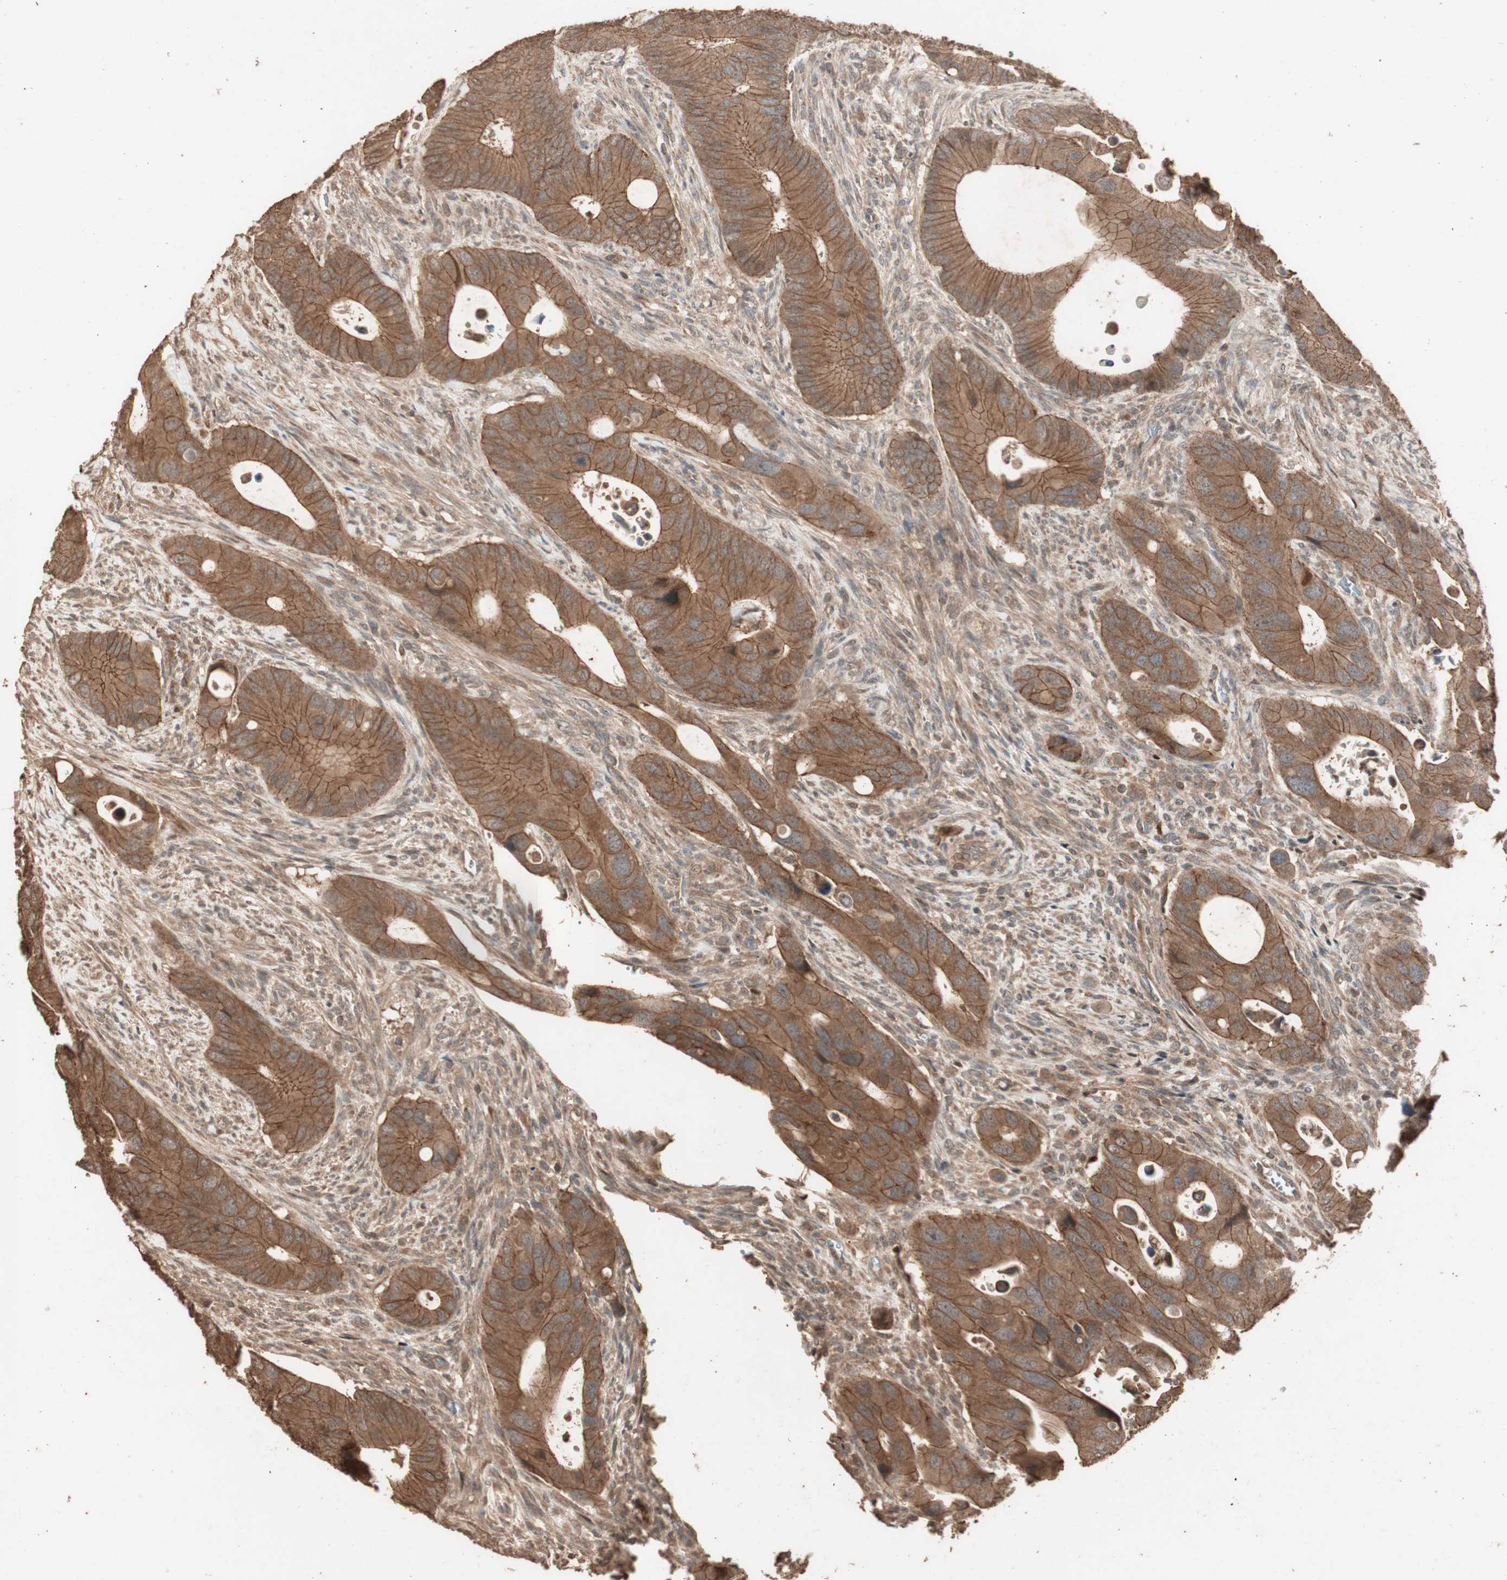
{"staining": {"intensity": "strong", "quantity": ">75%", "location": "cytoplasmic/membranous"}, "tissue": "colorectal cancer", "cell_type": "Tumor cells", "image_type": "cancer", "snomed": [{"axis": "morphology", "description": "Adenocarcinoma, NOS"}, {"axis": "topography", "description": "Rectum"}], "caption": "Immunohistochemistry histopathology image of neoplastic tissue: colorectal cancer stained using immunohistochemistry (IHC) displays high levels of strong protein expression localized specifically in the cytoplasmic/membranous of tumor cells, appearing as a cytoplasmic/membranous brown color.", "gene": "USP20", "patient": {"sex": "female", "age": 57}}